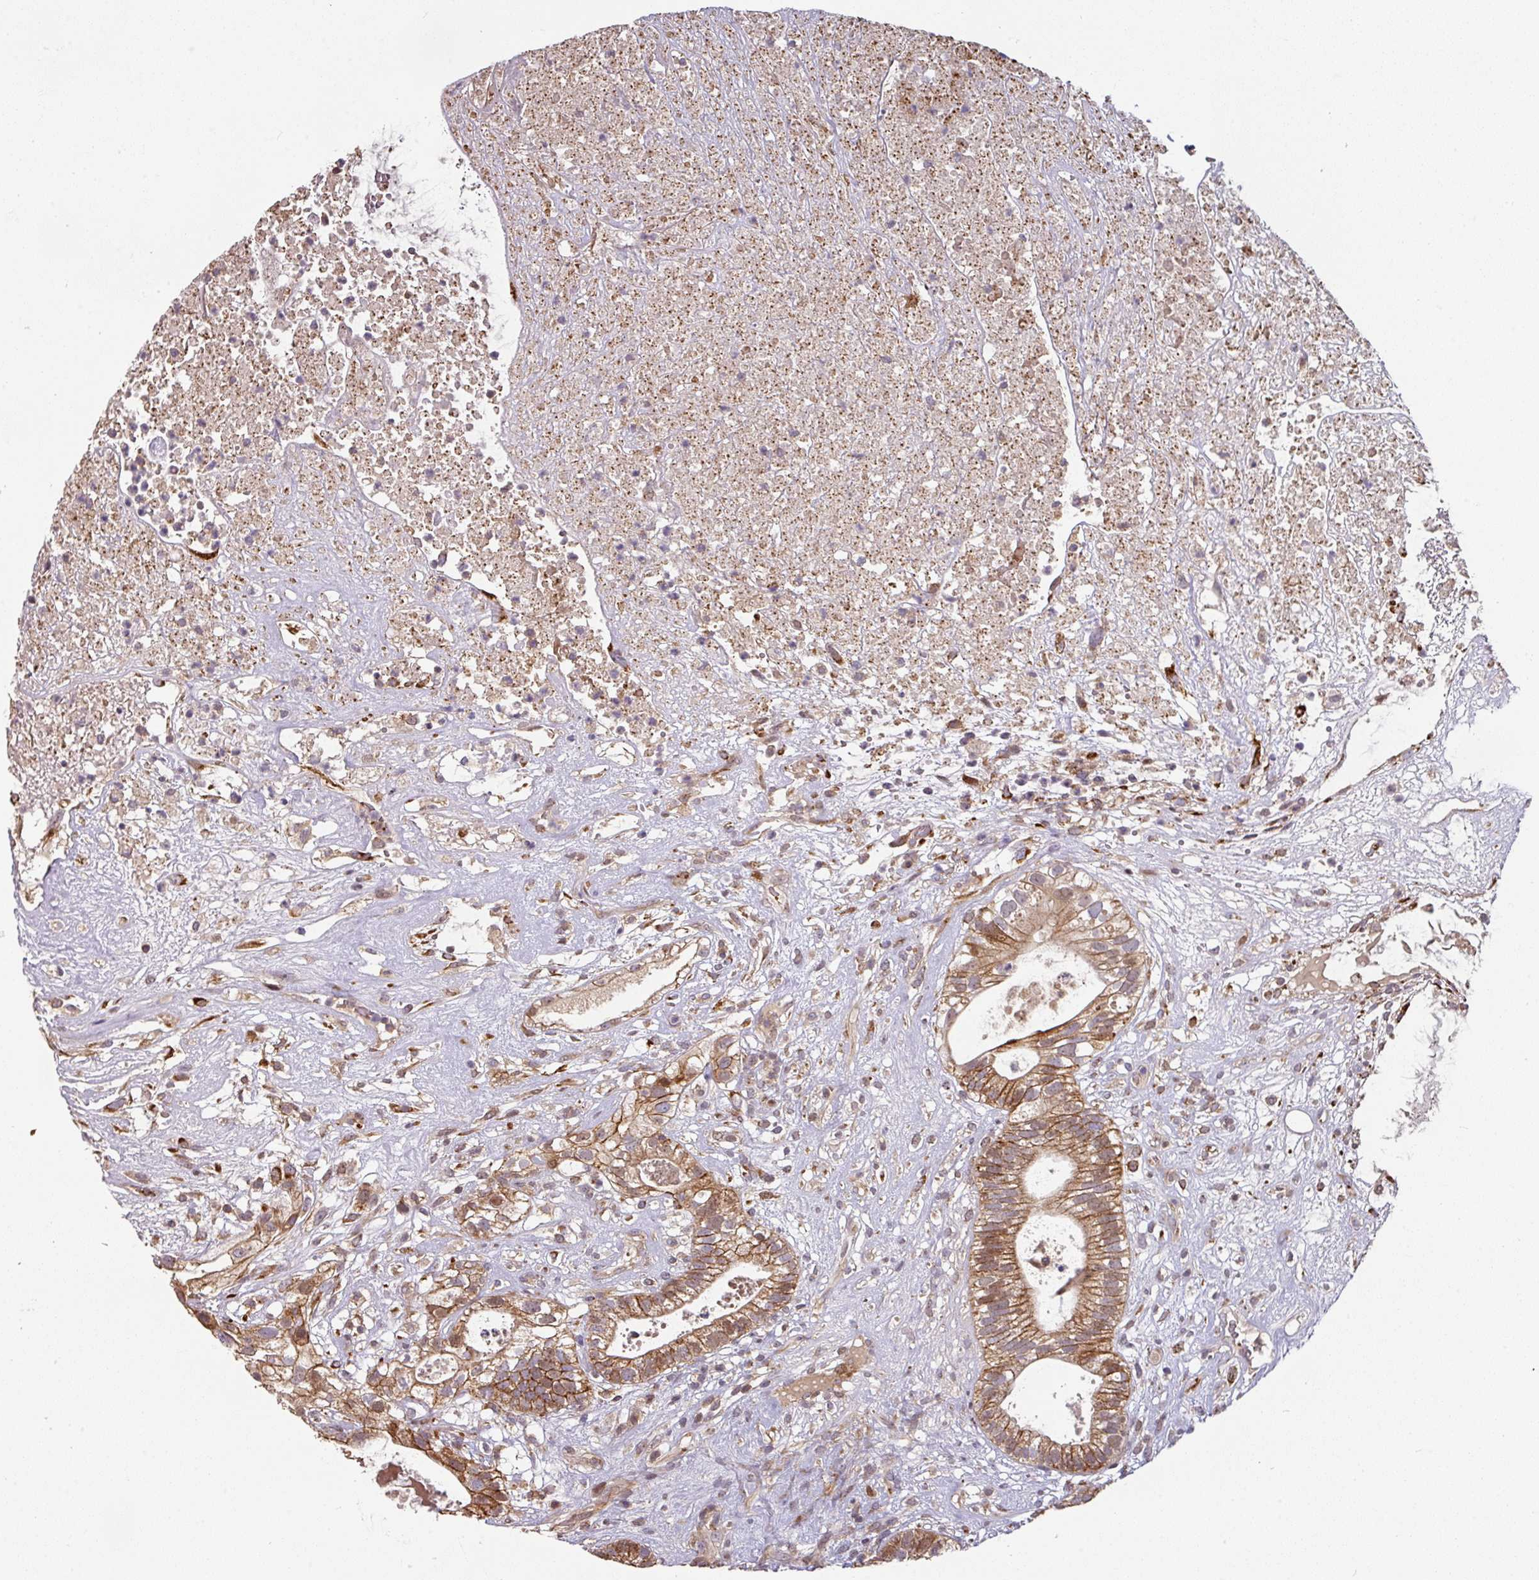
{"staining": {"intensity": "moderate", "quantity": ">75%", "location": "cytoplasmic/membranous"}, "tissue": "testis cancer", "cell_type": "Tumor cells", "image_type": "cancer", "snomed": [{"axis": "morphology", "description": "Seminoma, NOS"}, {"axis": "morphology", "description": "Carcinoma, Embryonal, NOS"}, {"axis": "topography", "description": "Testis"}], "caption": "The image exhibits staining of testis cancer, revealing moderate cytoplasmic/membranous protein positivity (brown color) within tumor cells. (Brightfield microscopy of DAB IHC at high magnification).", "gene": "CASP2", "patient": {"sex": "male", "age": 41}}